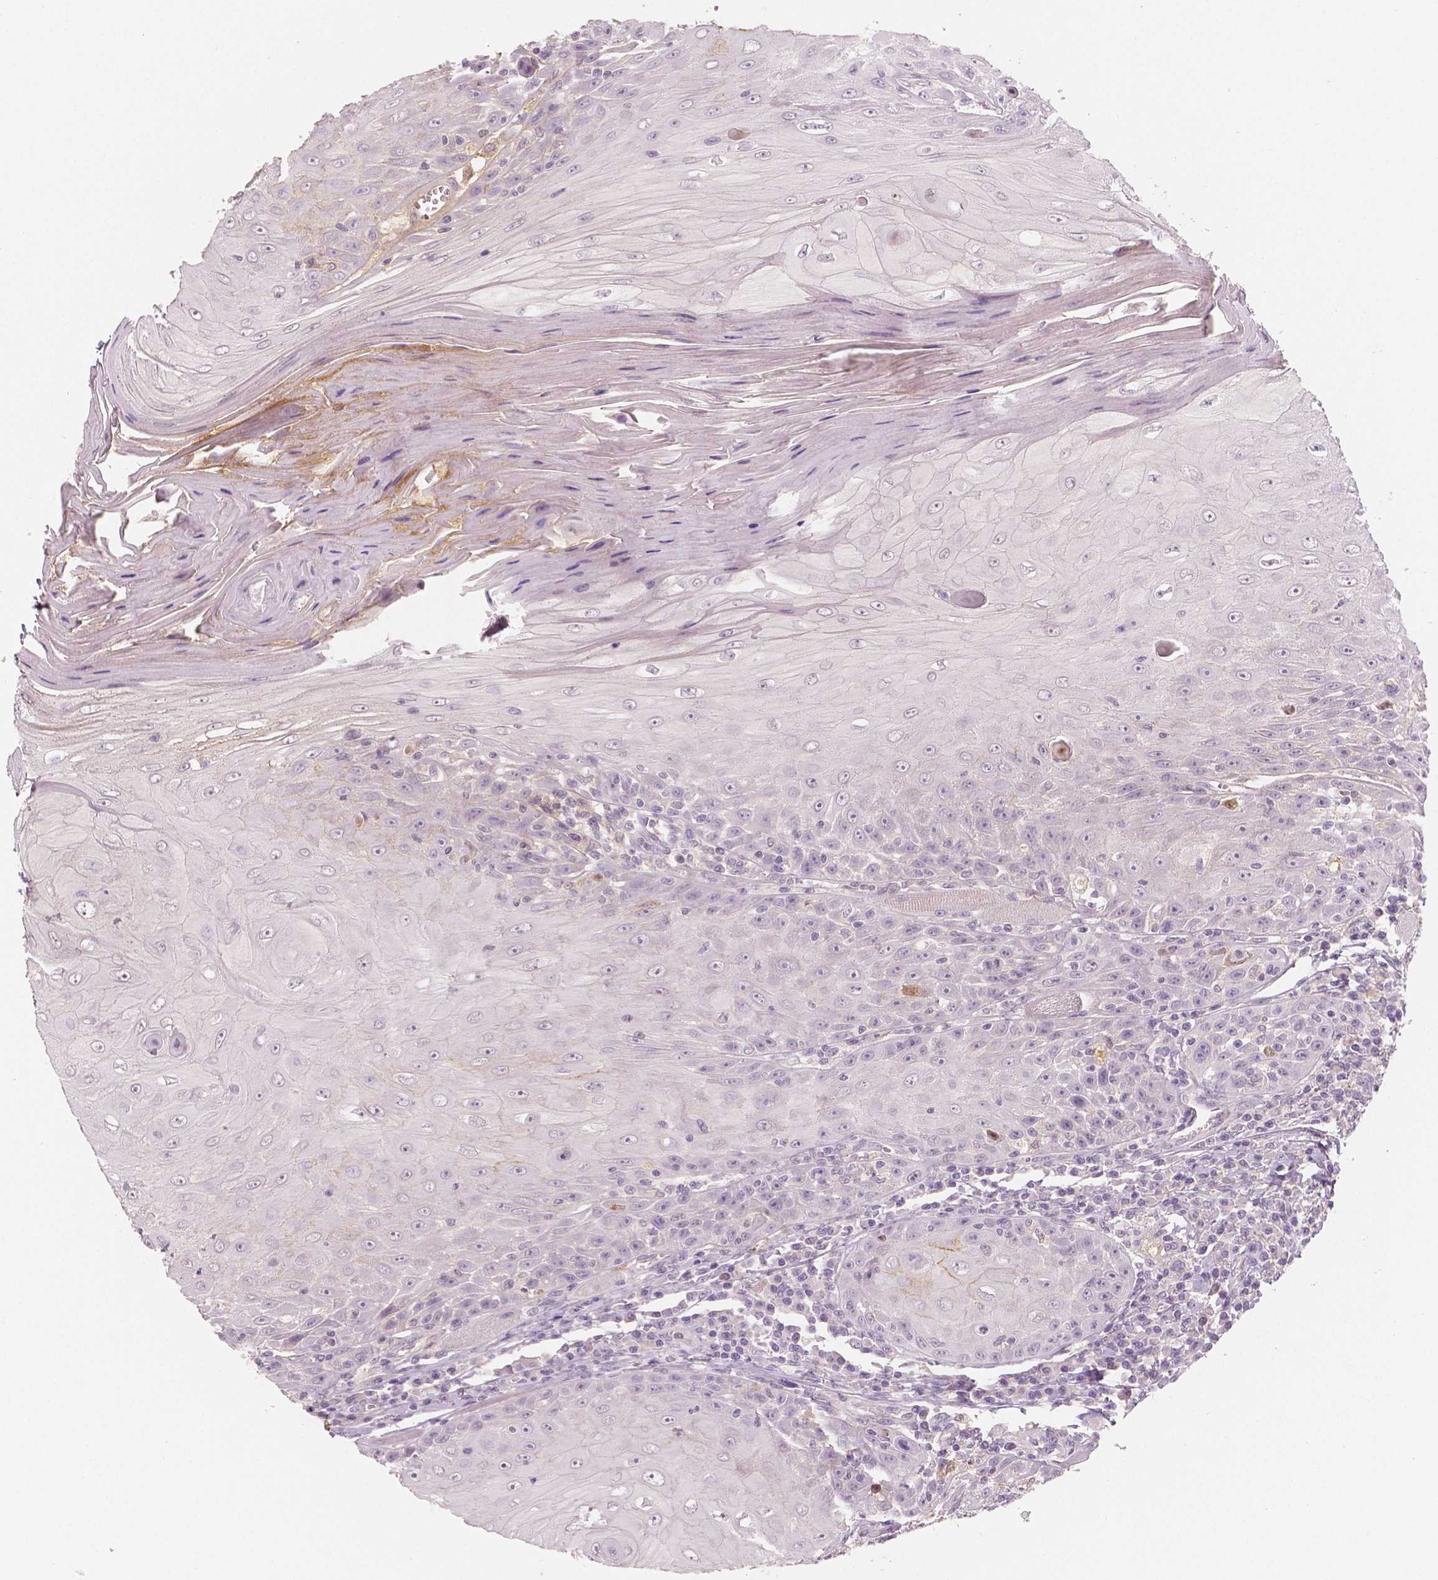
{"staining": {"intensity": "negative", "quantity": "none", "location": "none"}, "tissue": "head and neck cancer", "cell_type": "Tumor cells", "image_type": "cancer", "snomed": [{"axis": "morphology", "description": "Squamous cell carcinoma, NOS"}, {"axis": "topography", "description": "Head-Neck"}], "caption": "Micrograph shows no protein staining in tumor cells of squamous cell carcinoma (head and neck) tissue.", "gene": "APOA4", "patient": {"sex": "male", "age": 52}}